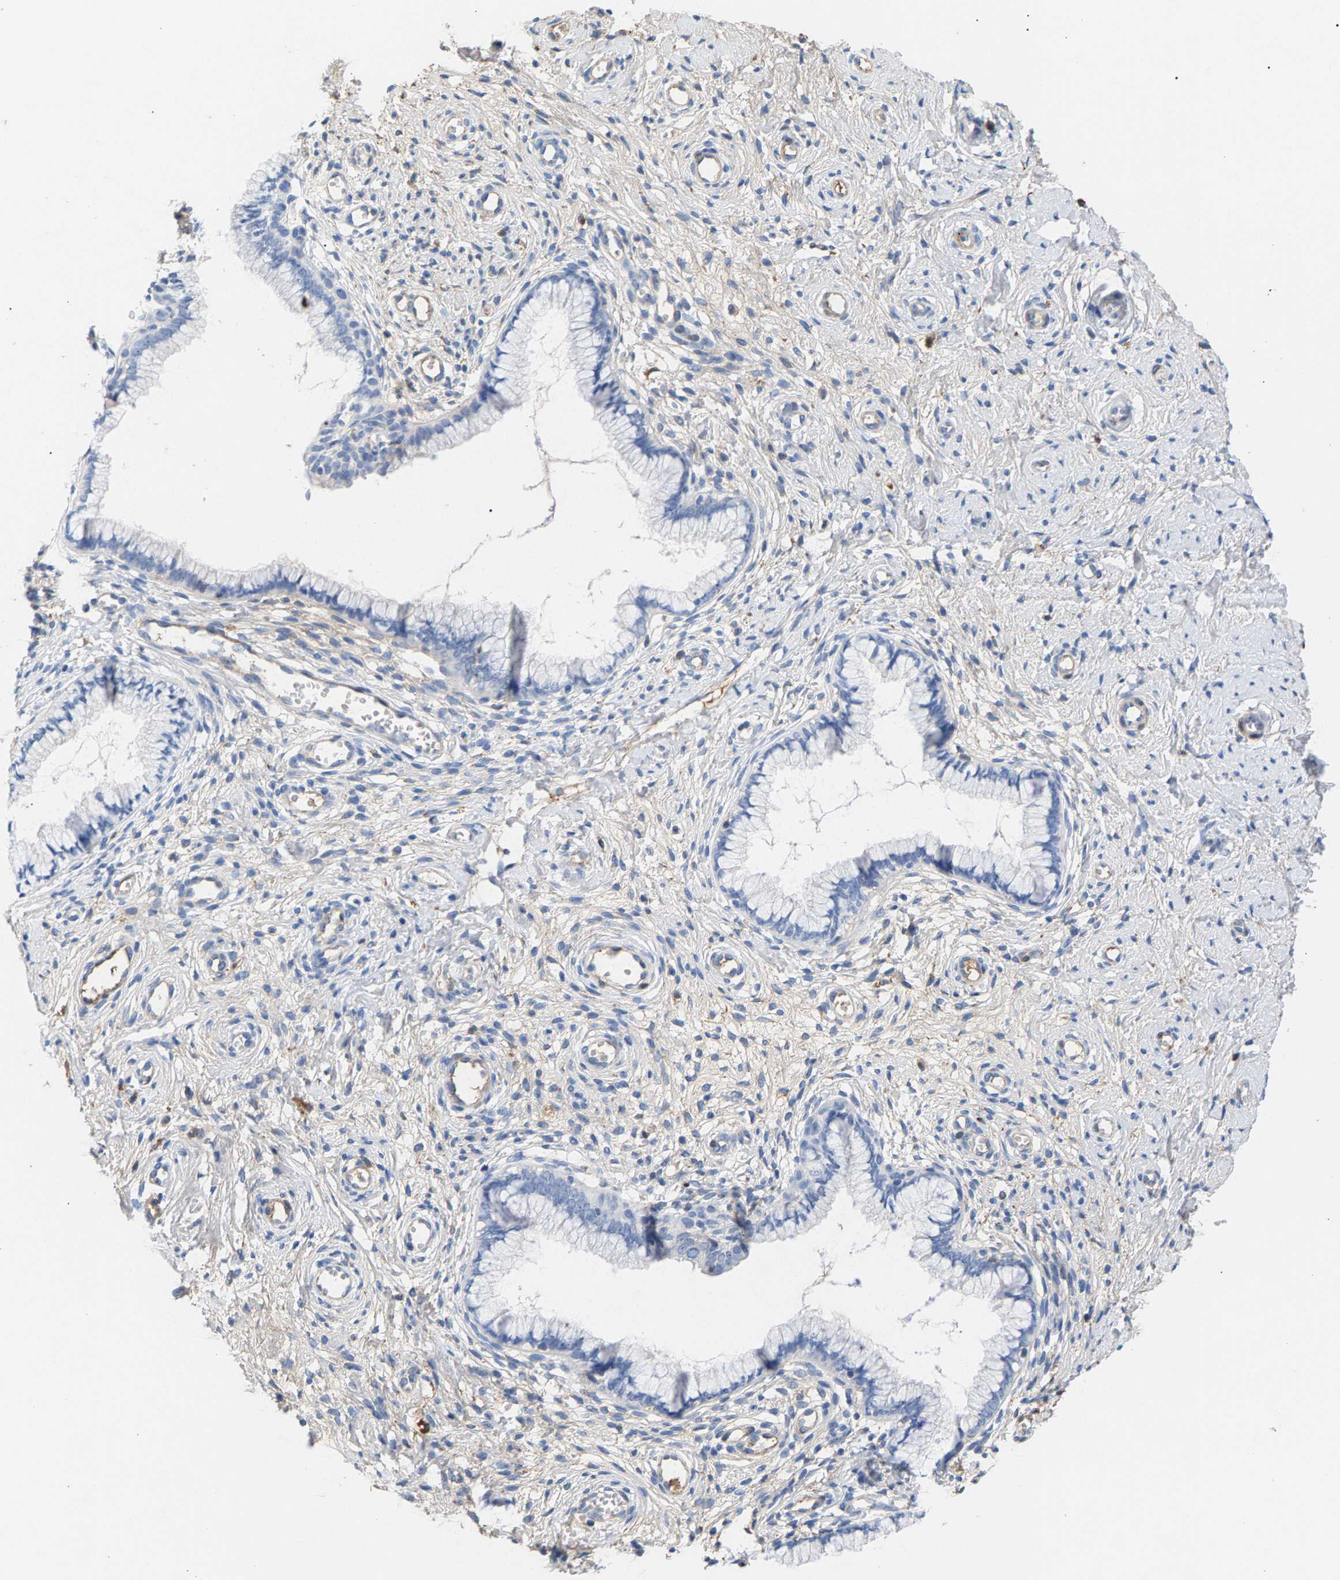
{"staining": {"intensity": "negative", "quantity": "none", "location": "none"}, "tissue": "cervix", "cell_type": "Glandular cells", "image_type": "normal", "snomed": [{"axis": "morphology", "description": "Normal tissue, NOS"}, {"axis": "topography", "description": "Cervix"}], "caption": "Immunohistochemistry (IHC) image of normal human cervix stained for a protein (brown), which displays no expression in glandular cells.", "gene": "APOH", "patient": {"sex": "female", "age": 65}}